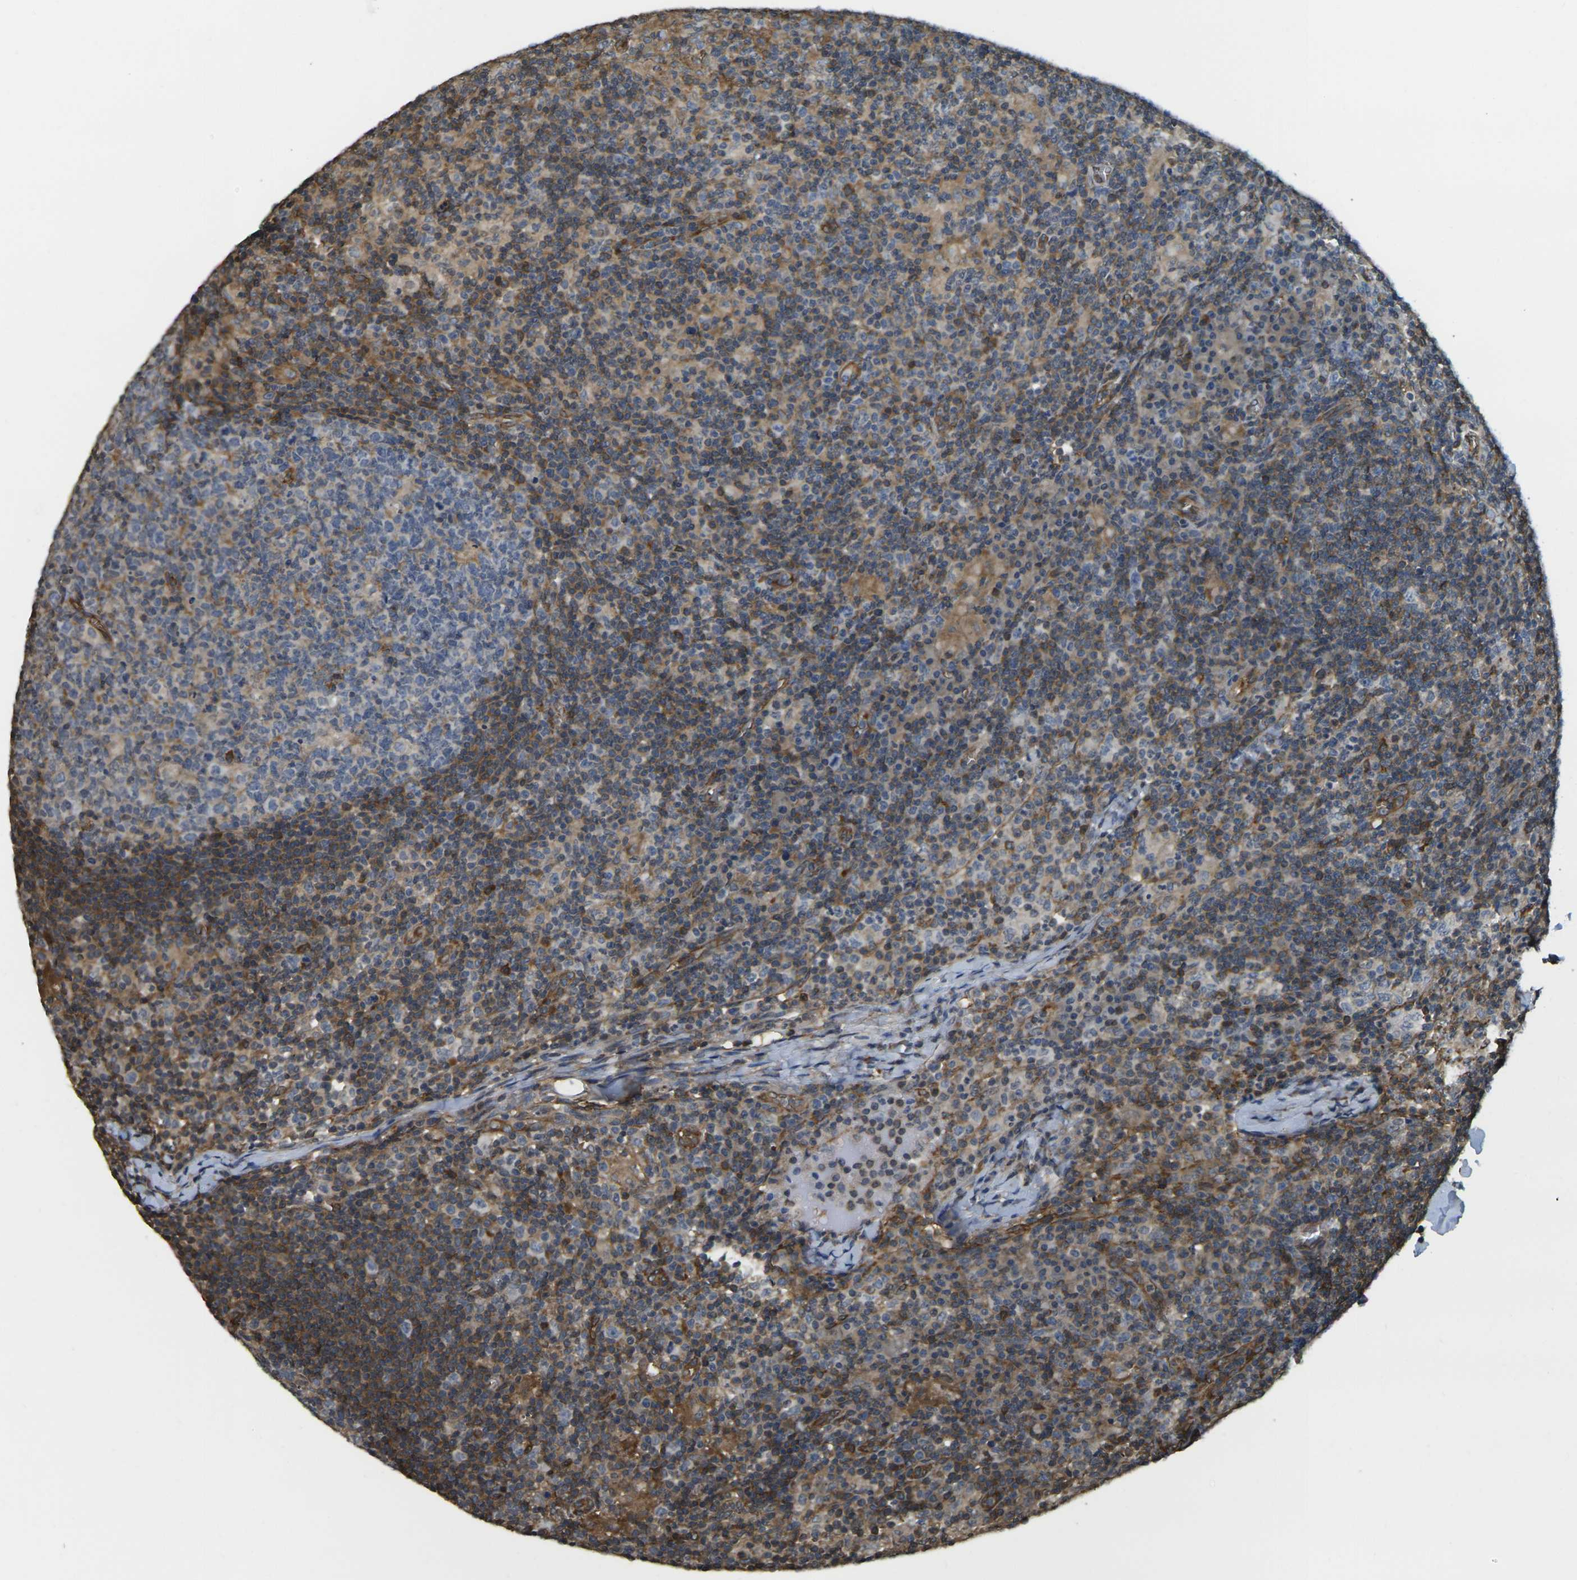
{"staining": {"intensity": "moderate", "quantity": "<25%", "location": "cytoplasmic/membranous"}, "tissue": "lymph node", "cell_type": "Germinal center cells", "image_type": "normal", "snomed": [{"axis": "morphology", "description": "Normal tissue, NOS"}, {"axis": "morphology", "description": "Inflammation, NOS"}, {"axis": "topography", "description": "Lymph node"}], "caption": "An IHC histopathology image of benign tissue is shown. Protein staining in brown labels moderate cytoplasmic/membranous positivity in lymph node within germinal center cells.", "gene": "CAST", "patient": {"sex": "male", "age": 55}}